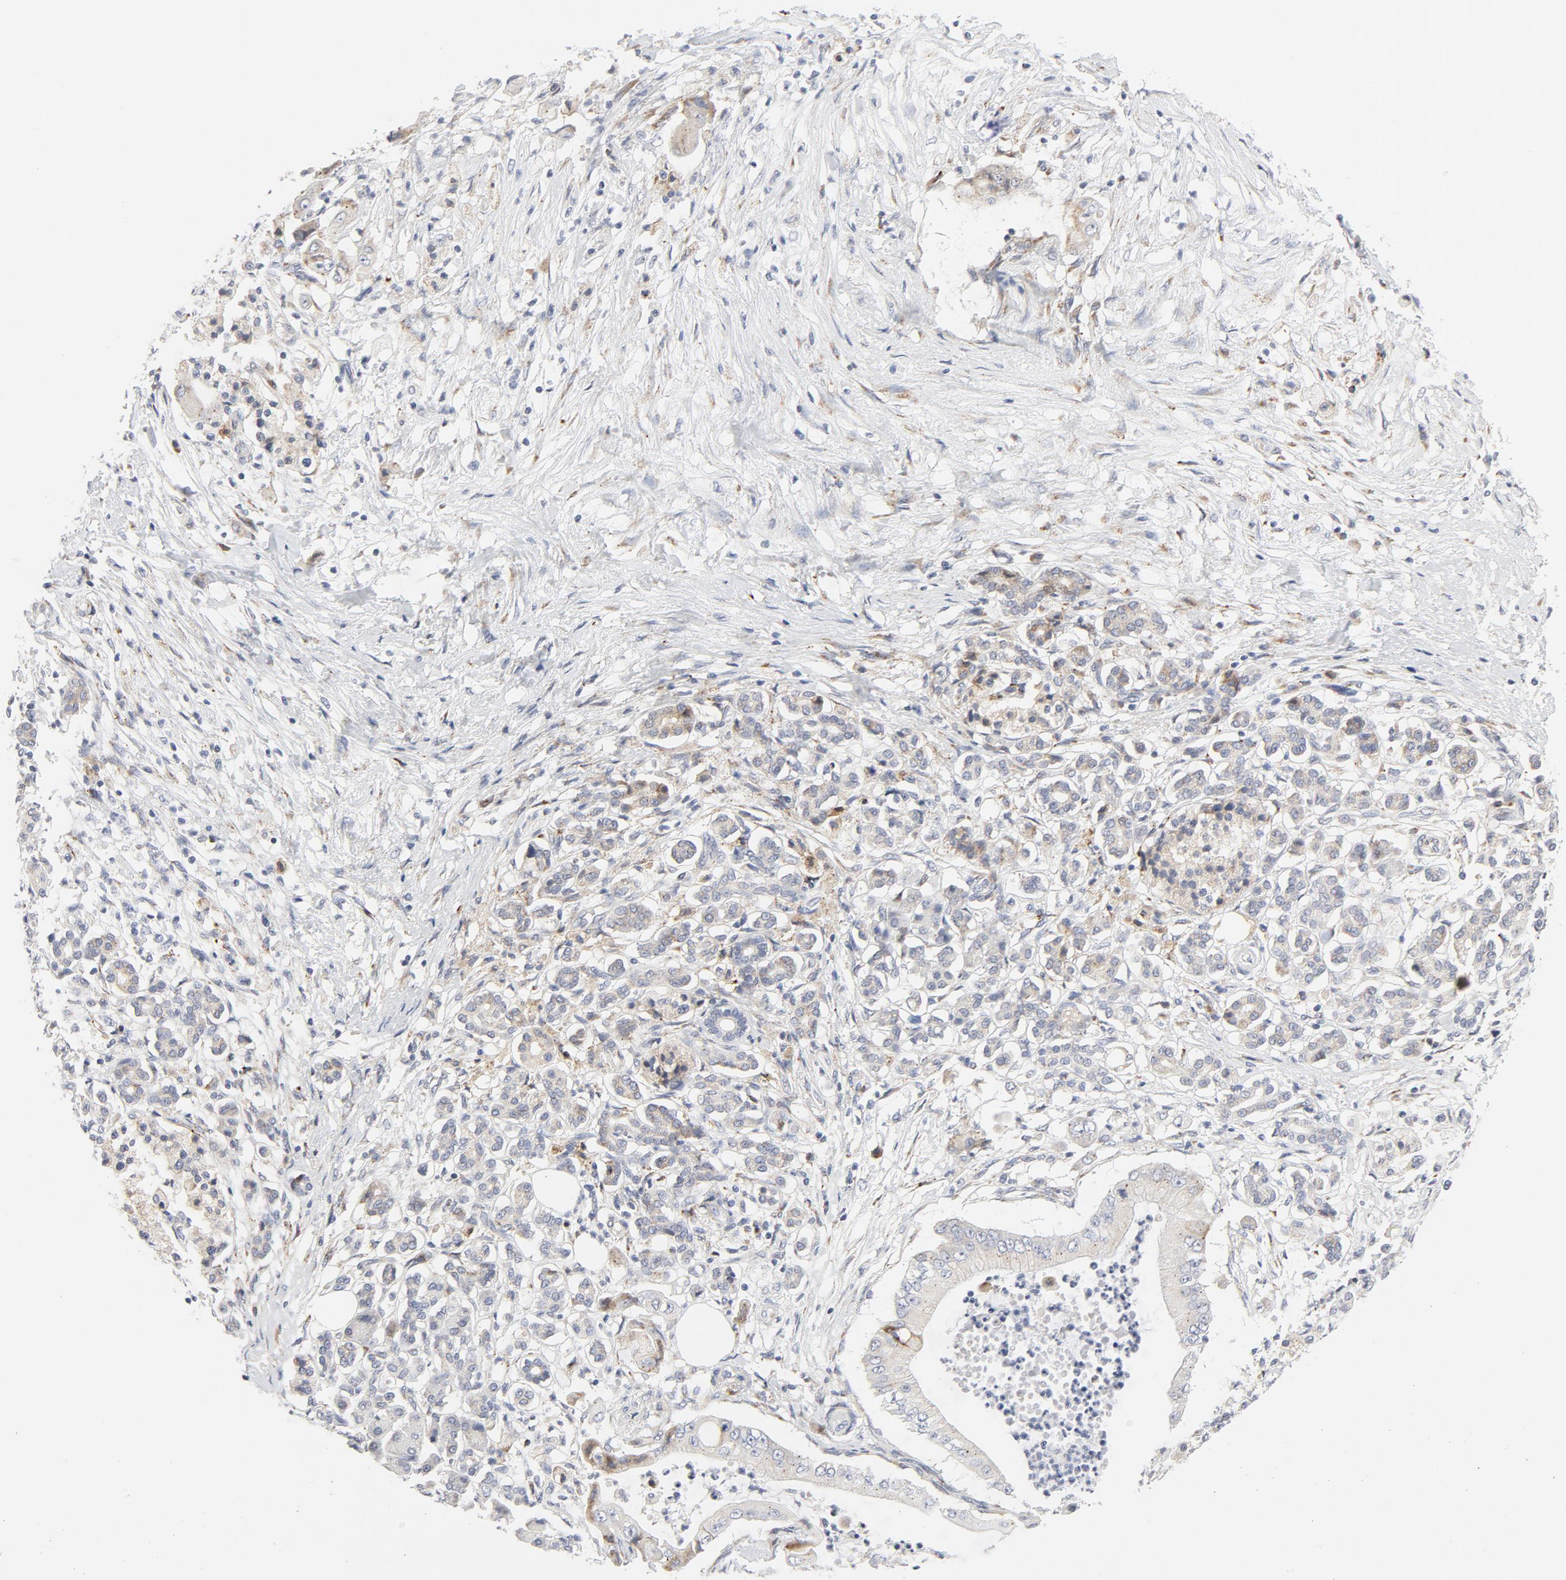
{"staining": {"intensity": "weak", "quantity": "25%-75%", "location": "cytoplasmic/membranous"}, "tissue": "pancreatic cancer", "cell_type": "Tumor cells", "image_type": "cancer", "snomed": [{"axis": "morphology", "description": "Adenocarcinoma, NOS"}, {"axis": "topography", "description": "Pancreas"}], "caption": "Protein staining of pancreatic cancer (adenocarcinoma) tissue displays weak cytoplasmic/membranous expression in approximately 25%-75% of tumor cells. (Brightfield microscopy of DAB IHC at high magnification).", "gene": "LRP6", "patient": {"sex": "male", "age": 62}}